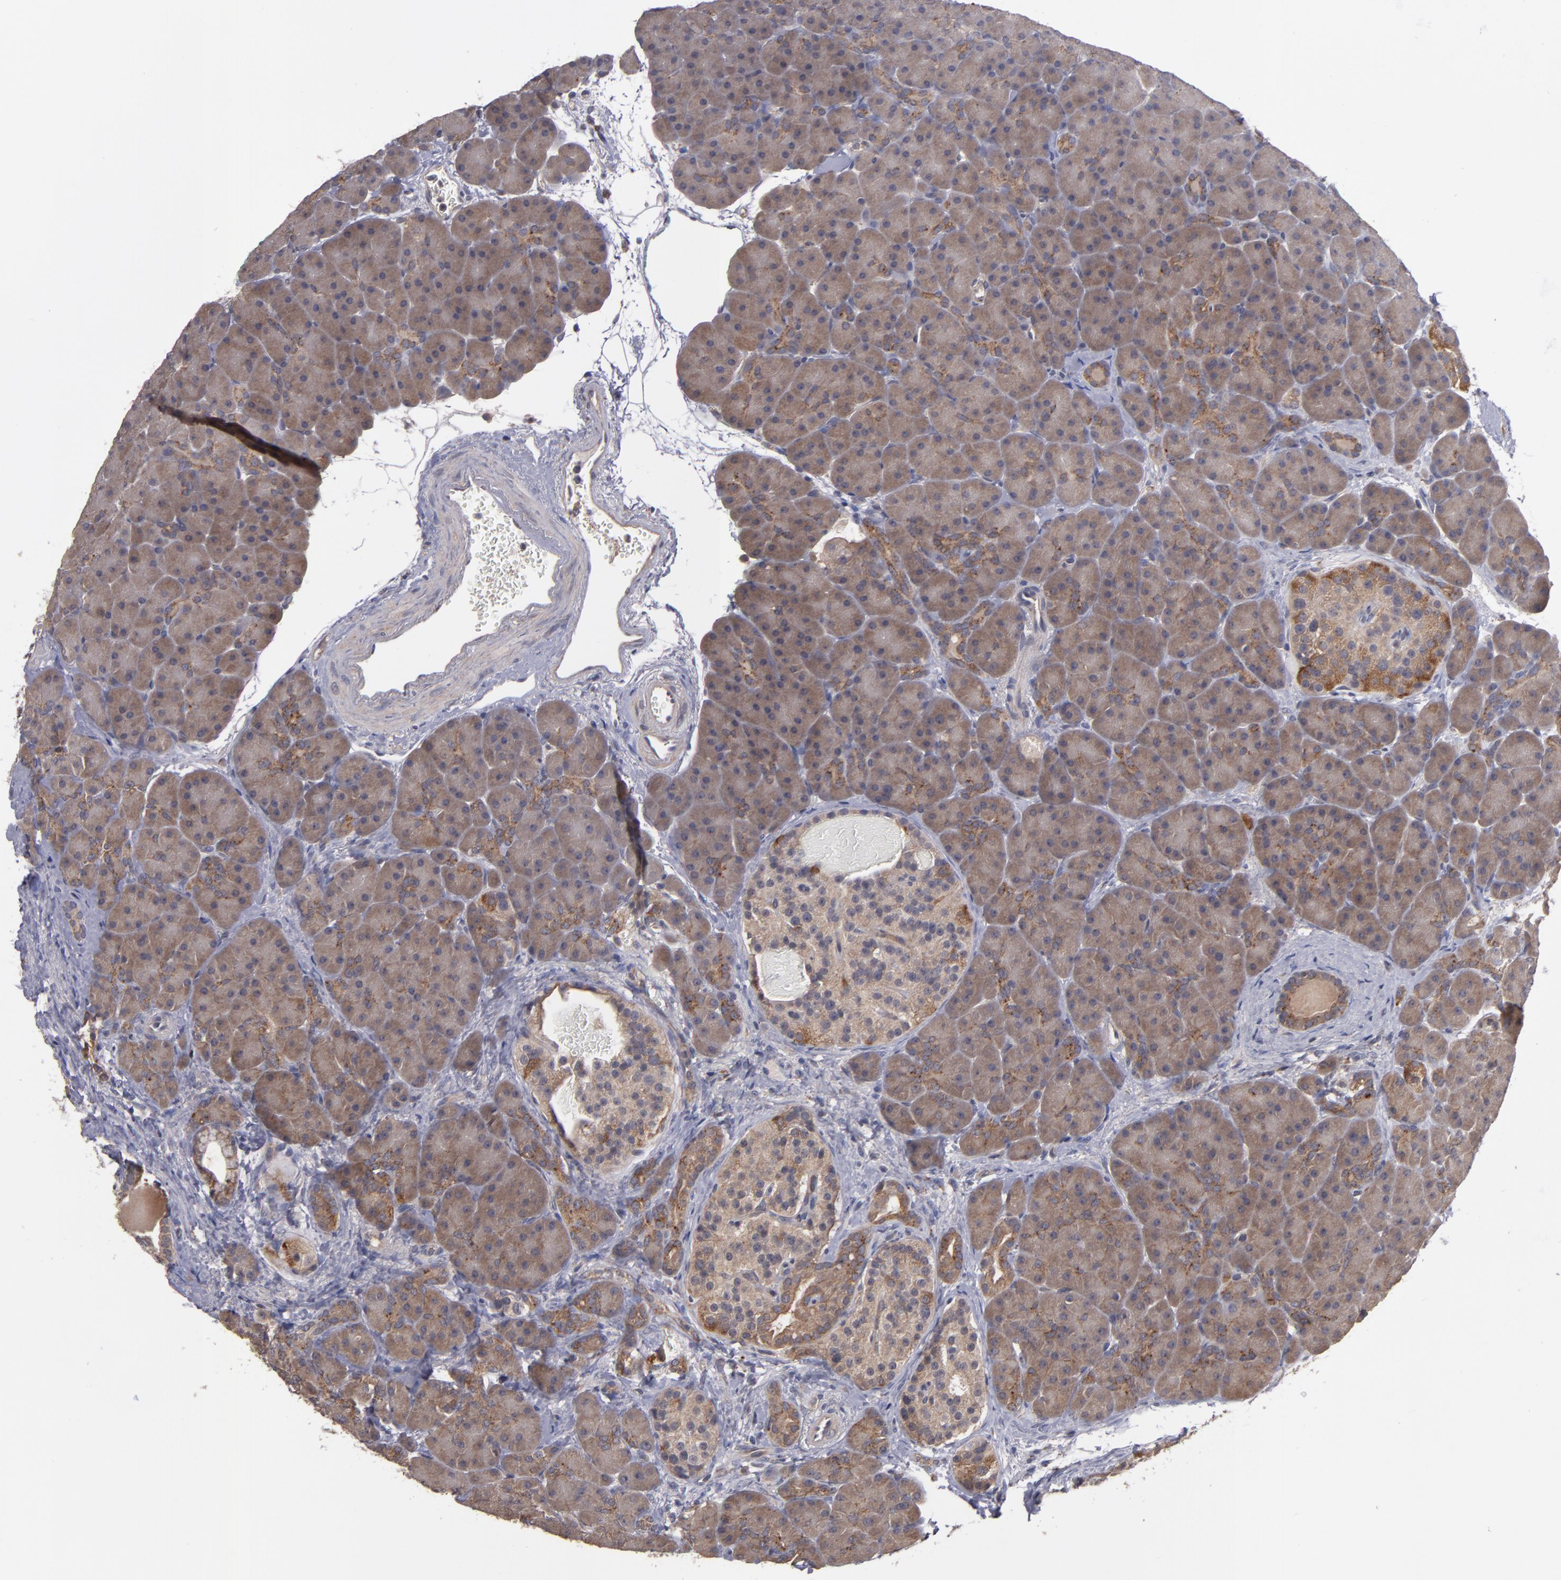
{"staining": {"intensity": "moderate", "quantity": ">75%", "location": "cytoplasmic/membranous"}, "tissue": "pancreas", "cell_type": "Exocrine glandular cells", "image_type": "normal", "snomed": [{"axis": "morphology", "description": "Normal tissue, NOS"}, {"axis": "topography", "description": "Pancreas"}], "caption": "Human pancreas stained for a protein (brown) shows moderate cytoplasmic/membranous positive expression in about >75% of exocrine glandular cells.", "gene": "CTSO", "patient": {"sex": "male", "age": 66}}